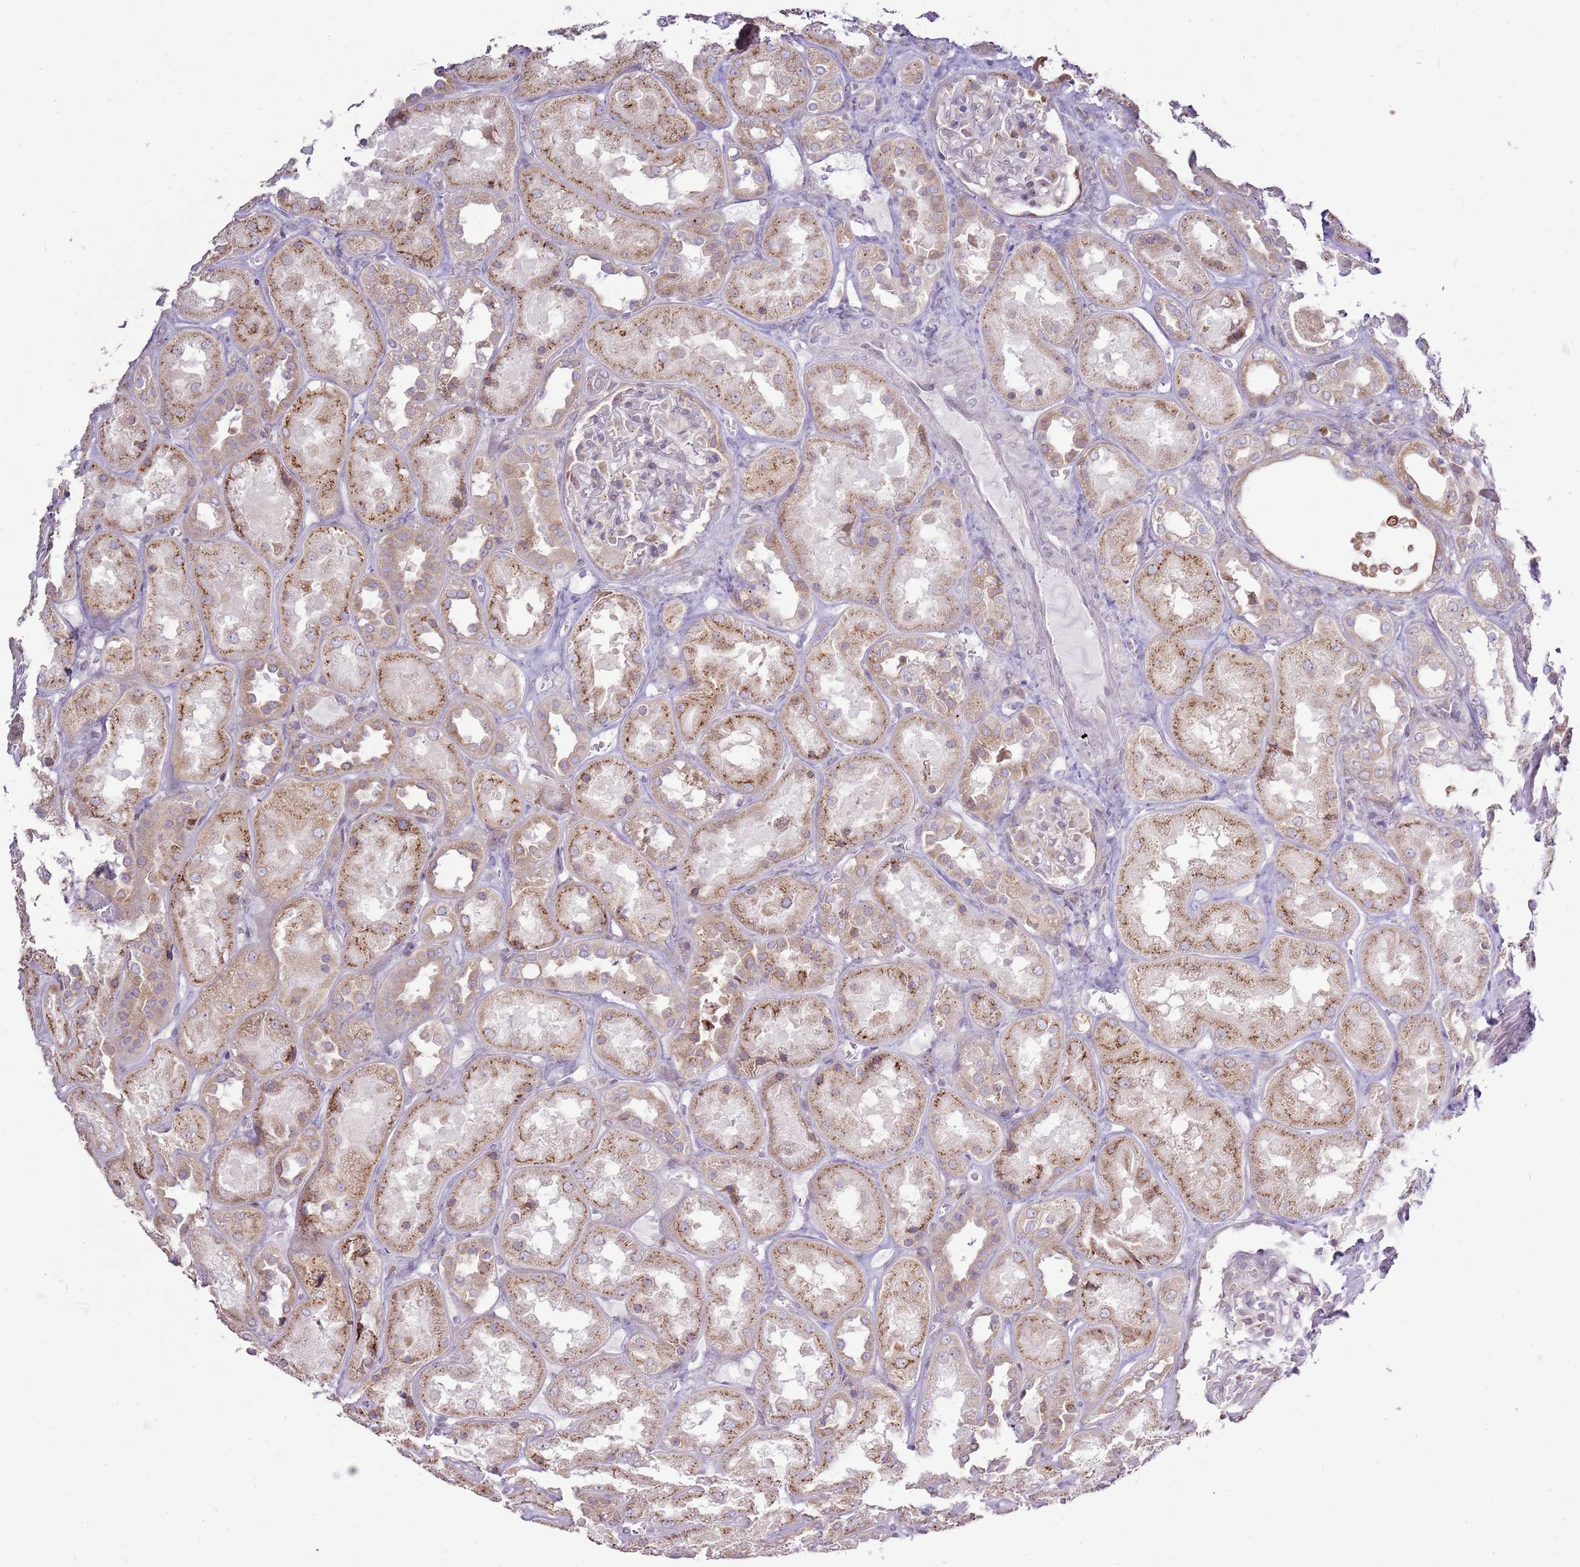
{"staining": {"intensity": "moderate", "quantity": "<25%", "location": "cytoplasmic/membranous"}, "tissue": "kidney", "cell_type": "Cells in glomeruli", "image_type": "normal", "snomed": [{"axis": "morphology", "description": "Normal tissue, NOS"}, {"axis": "topography", "description": "Kidney"}], "caption": "Unremarkable kidney was stained to show a protein in brown. There is low levels of moderate cytoplasmic/membranous expression in approximately <25% of cells in glomeruli. The staining was performed using DAB, with brown indicating positive protein expression. Nuclei are stained blue with hematoxylin.", "gene": "TMED10", "patient": {"sex": "male", "age": 70}}